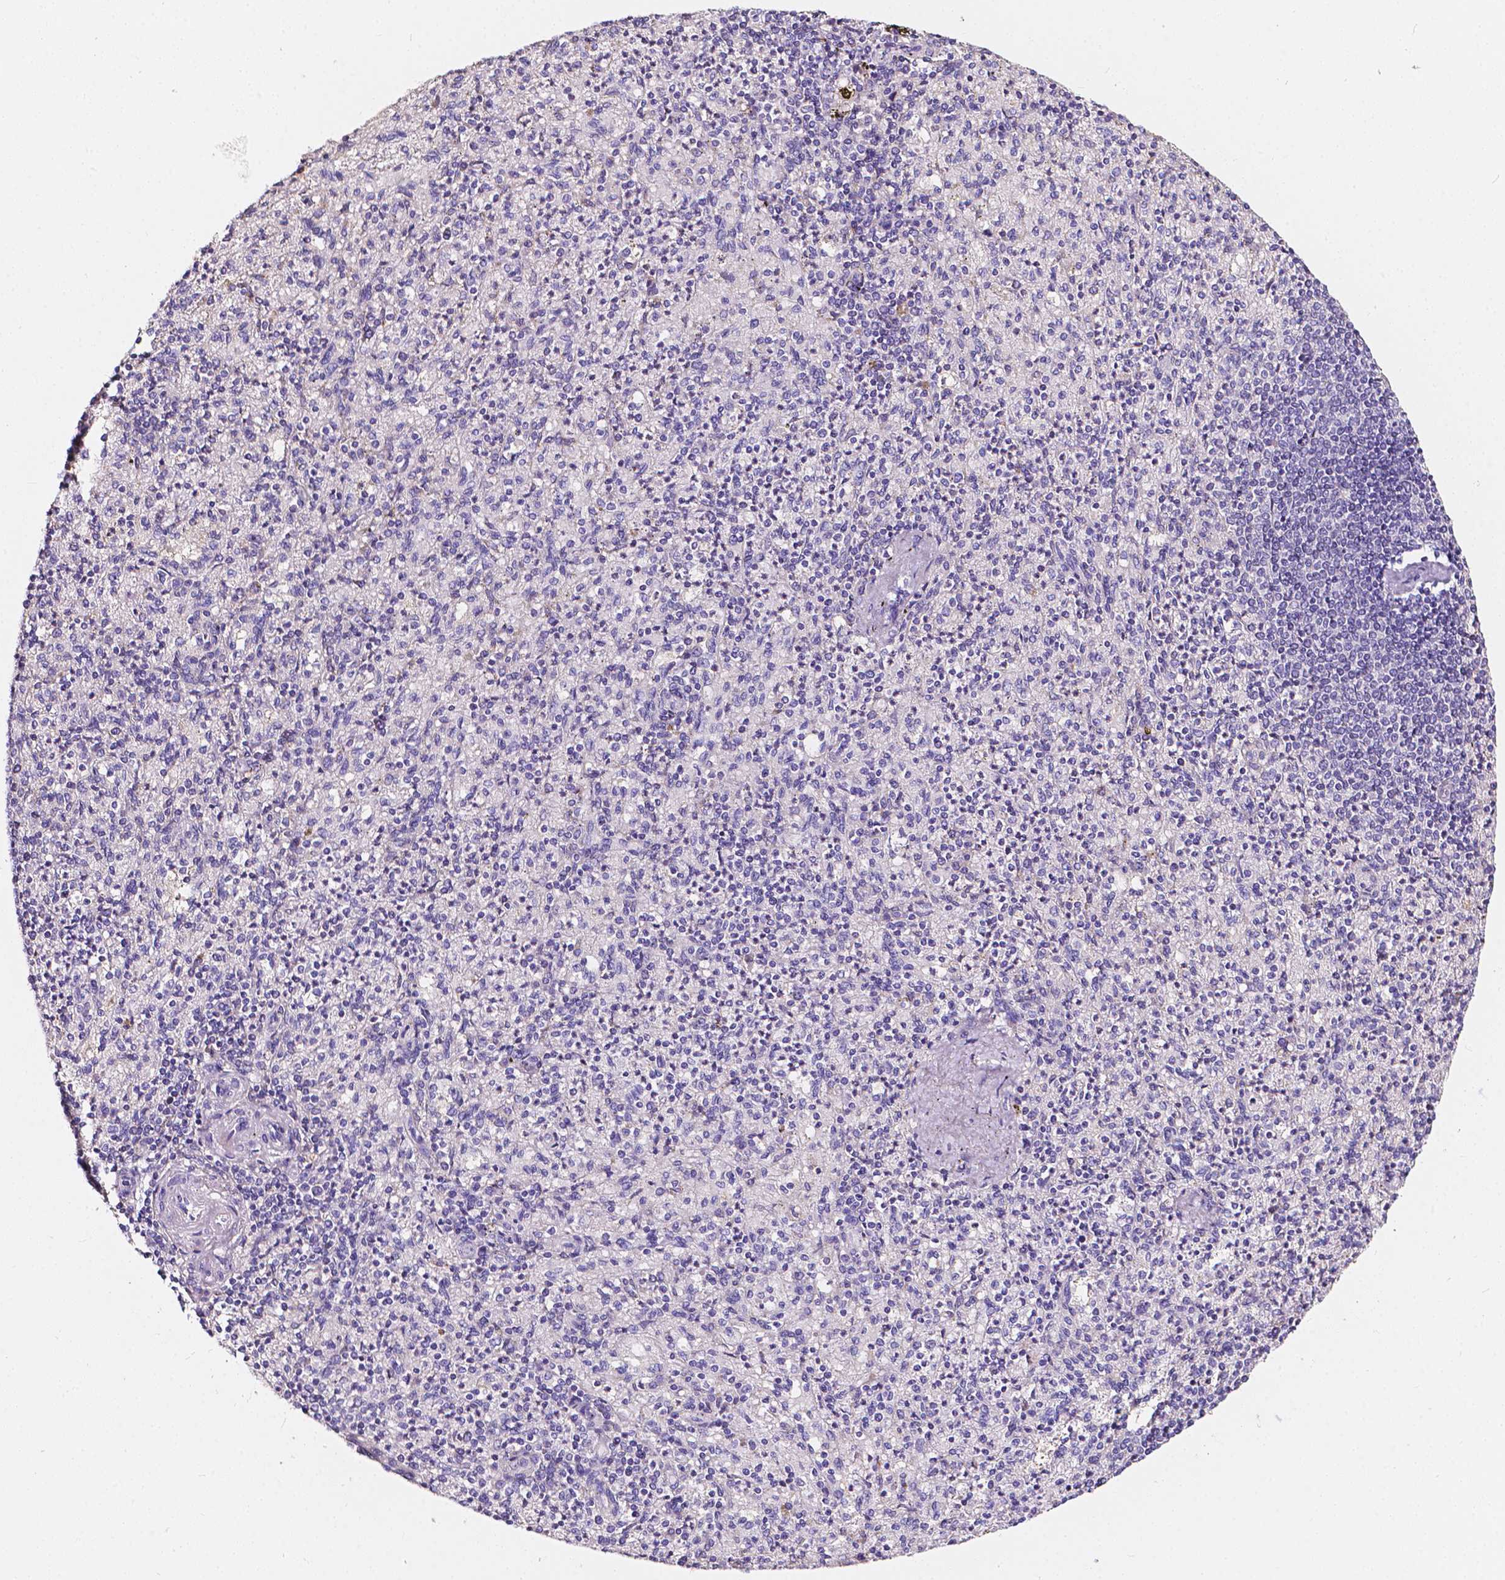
{"staining": {"intensity": "negative", "quantity": "none", "location": "none"}, "tissue": "spleen", "cell_type": "Cells in red pulp", "image_type": "normal", "snomed": [{"axis": "morphology", "description": "Normal tissue, NOS"}, {"axis": "topography", "description": "Spleen"}], "caption": "IHC of benign spleen shows no staining in cells in red pulp. (DAB (3,3'-diaminobenzidine) IHC visualized using brightfield microscopy, high magnification).", "gene": "CLSTN2", "patient": {"sex": "female", "age": 74}}